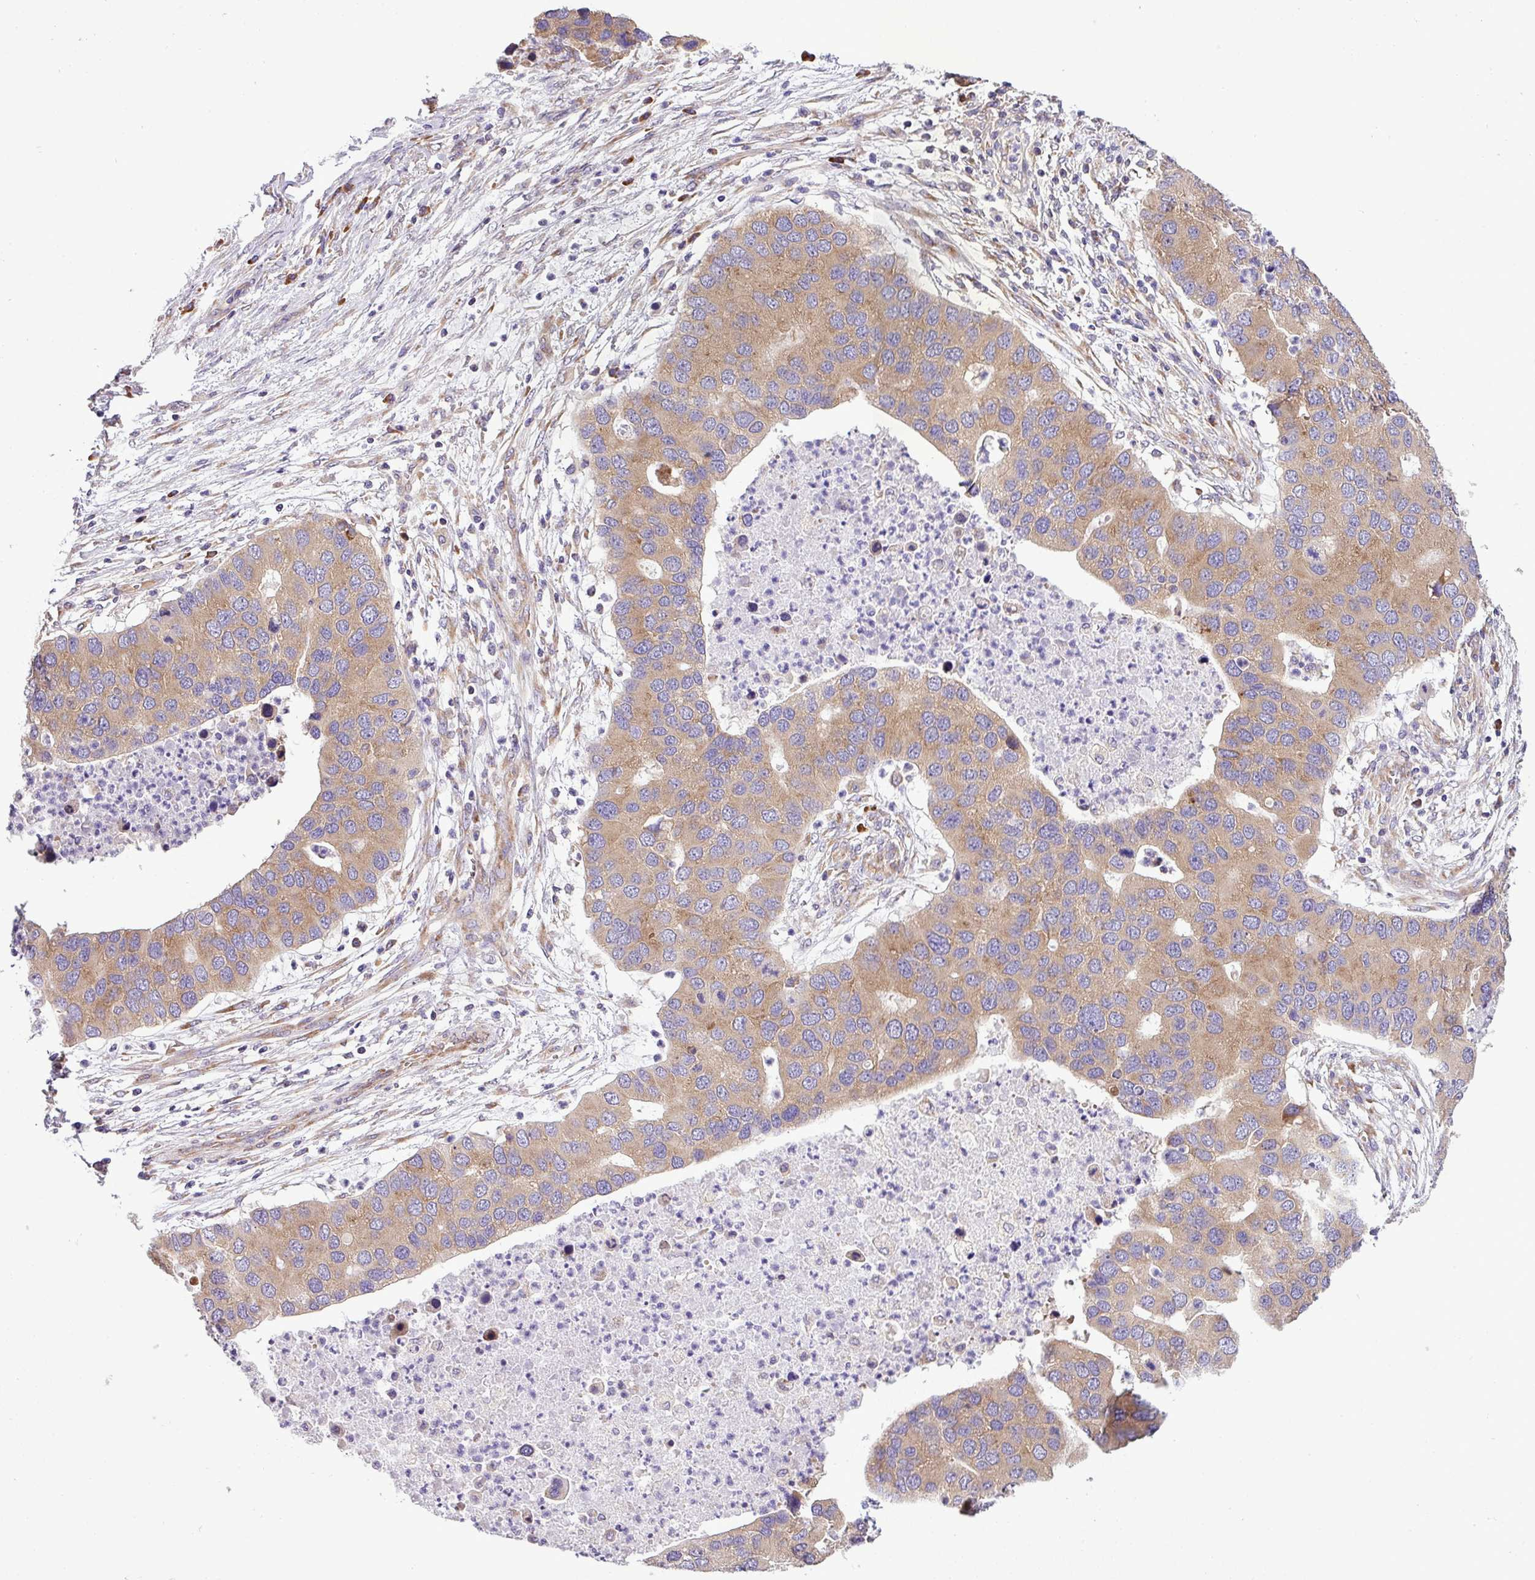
{"staining": {"intensity": "moderate", "quantity": ">75%", "location": "cytoplasmic/membranous"}, "tissue": "lung cancer", "cell_type": "Tumor cells", "image_type": "cancer", "snomed": [{"axis": "morphology", "description": "Aneuploidy"}, {"axis": "morphology", "description": "Adenocarcinoma, NOS"}, {"axis": "topography", "description": "Lymph node"}, {"axis": "topography", "description": "Lung"}], "caption": "This histopathology image reveals lung cancer (adenocarcinoma) stained with immunohistochemistry (IHC) to label a protein in brown. The cytoplasmic/membranous of tumor cells show moderate positivity for the protein. Nuclei are counter-stained blue.", "gene": "RPL13", "patient": {"sex": "female", "age": 74}}